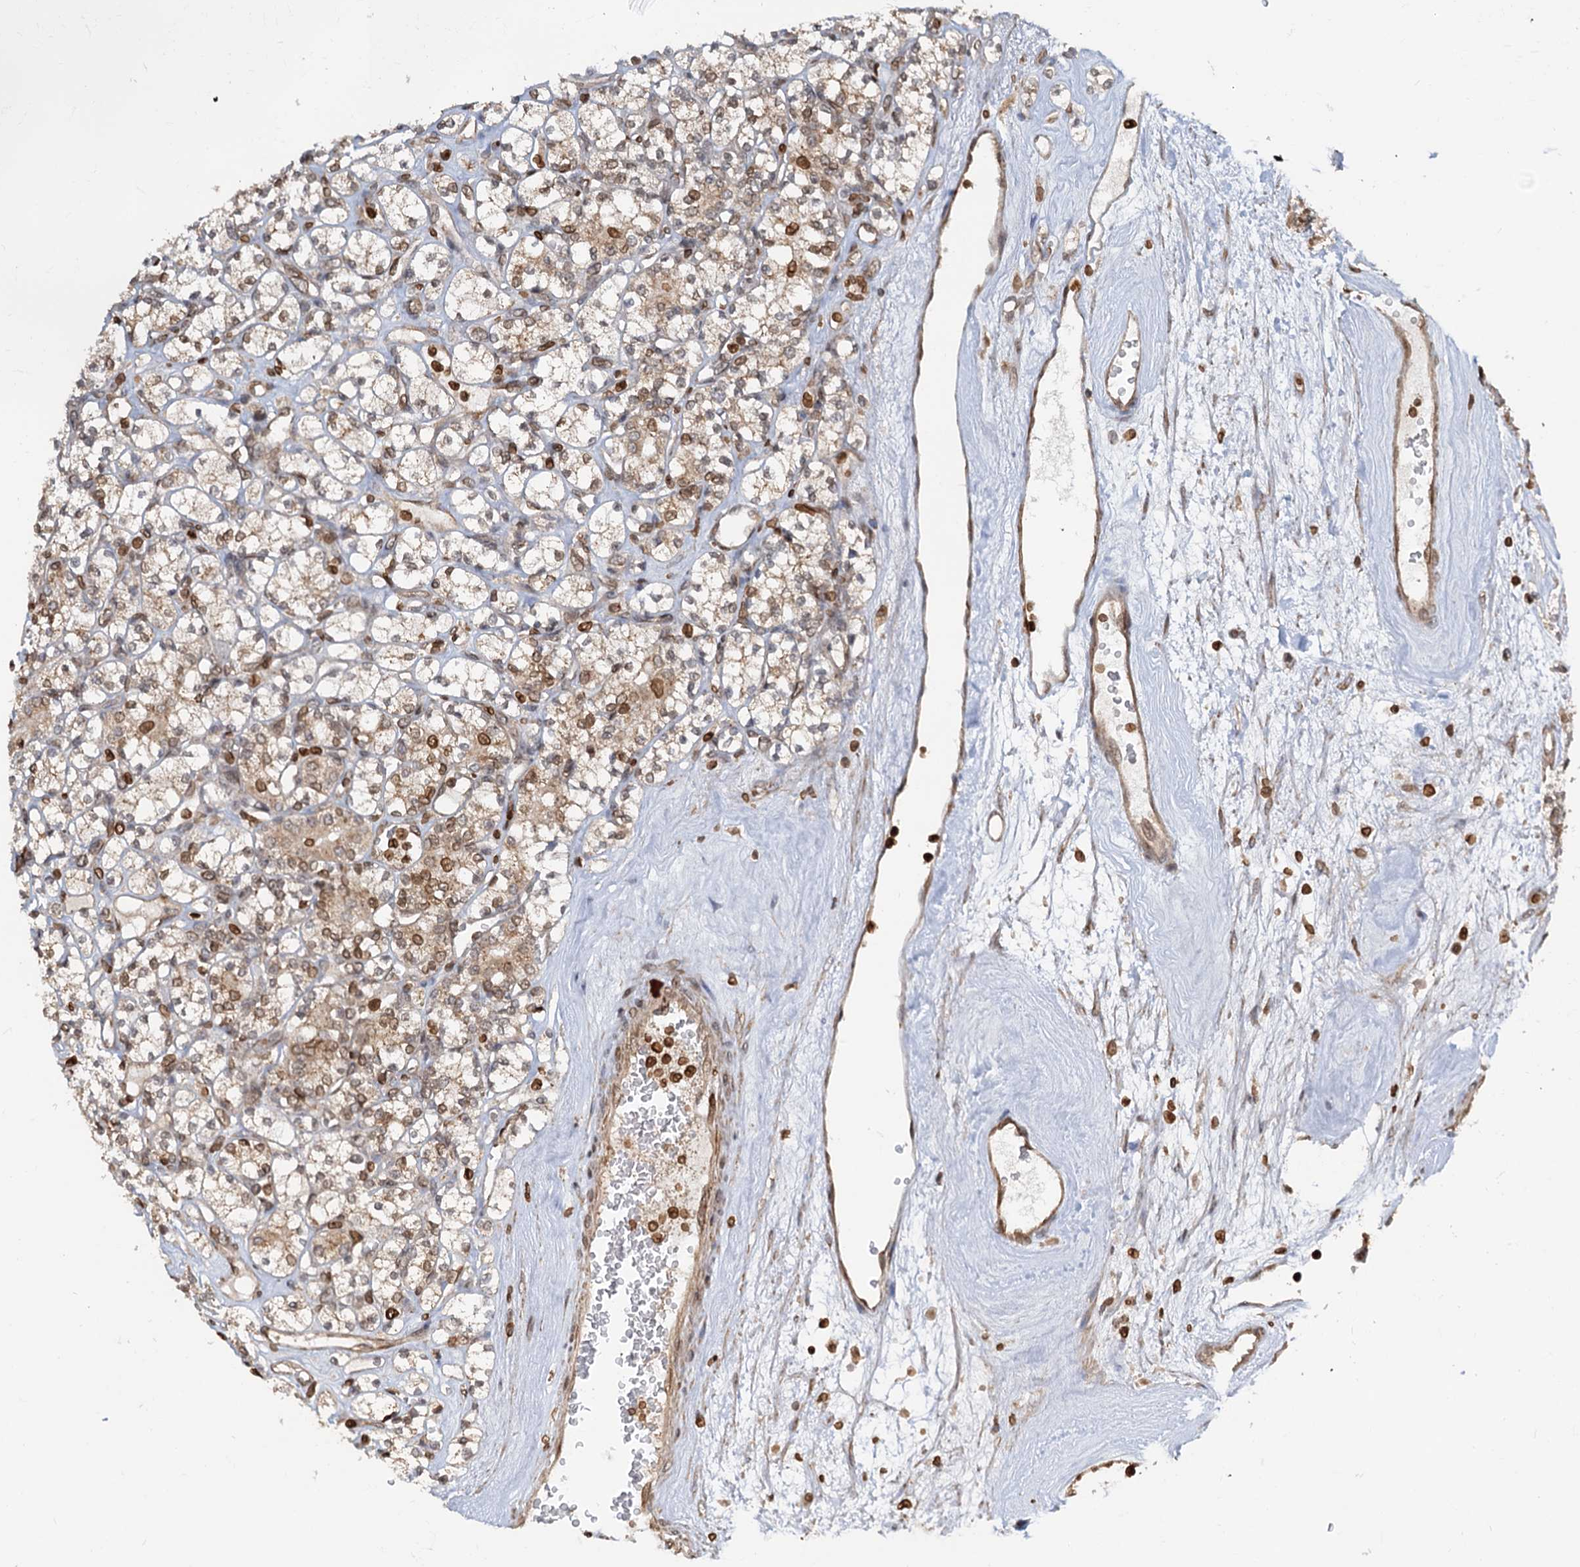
{"staining": {"intensity": "moderate", "quantity": "25%-75%", "location": "cytoplasmic/membranous,nuclear"}, "tissue": "renal cancer", "cell_type": "Tumor cells", "image_type": "cancer", "snomed": [{"axis": "morphology", "description": "Adenocarcinoma, NOS"}, {"axis": "topography", "description": "Kidney"}], "caption": "Immunohistochemistry (IHC) image of neoplastic tissue: human renal adenocarcinoma stained using IHC exhibits medium levels of moderate protein expression localized specifically in the cytoplasmic/membranous and nuclear of tumor cells, appearing as a cytoplasmic/membranous and nuclear brown color.", "gene": "ZC3H13", "patient": {"sex": "male", "age": 77}}